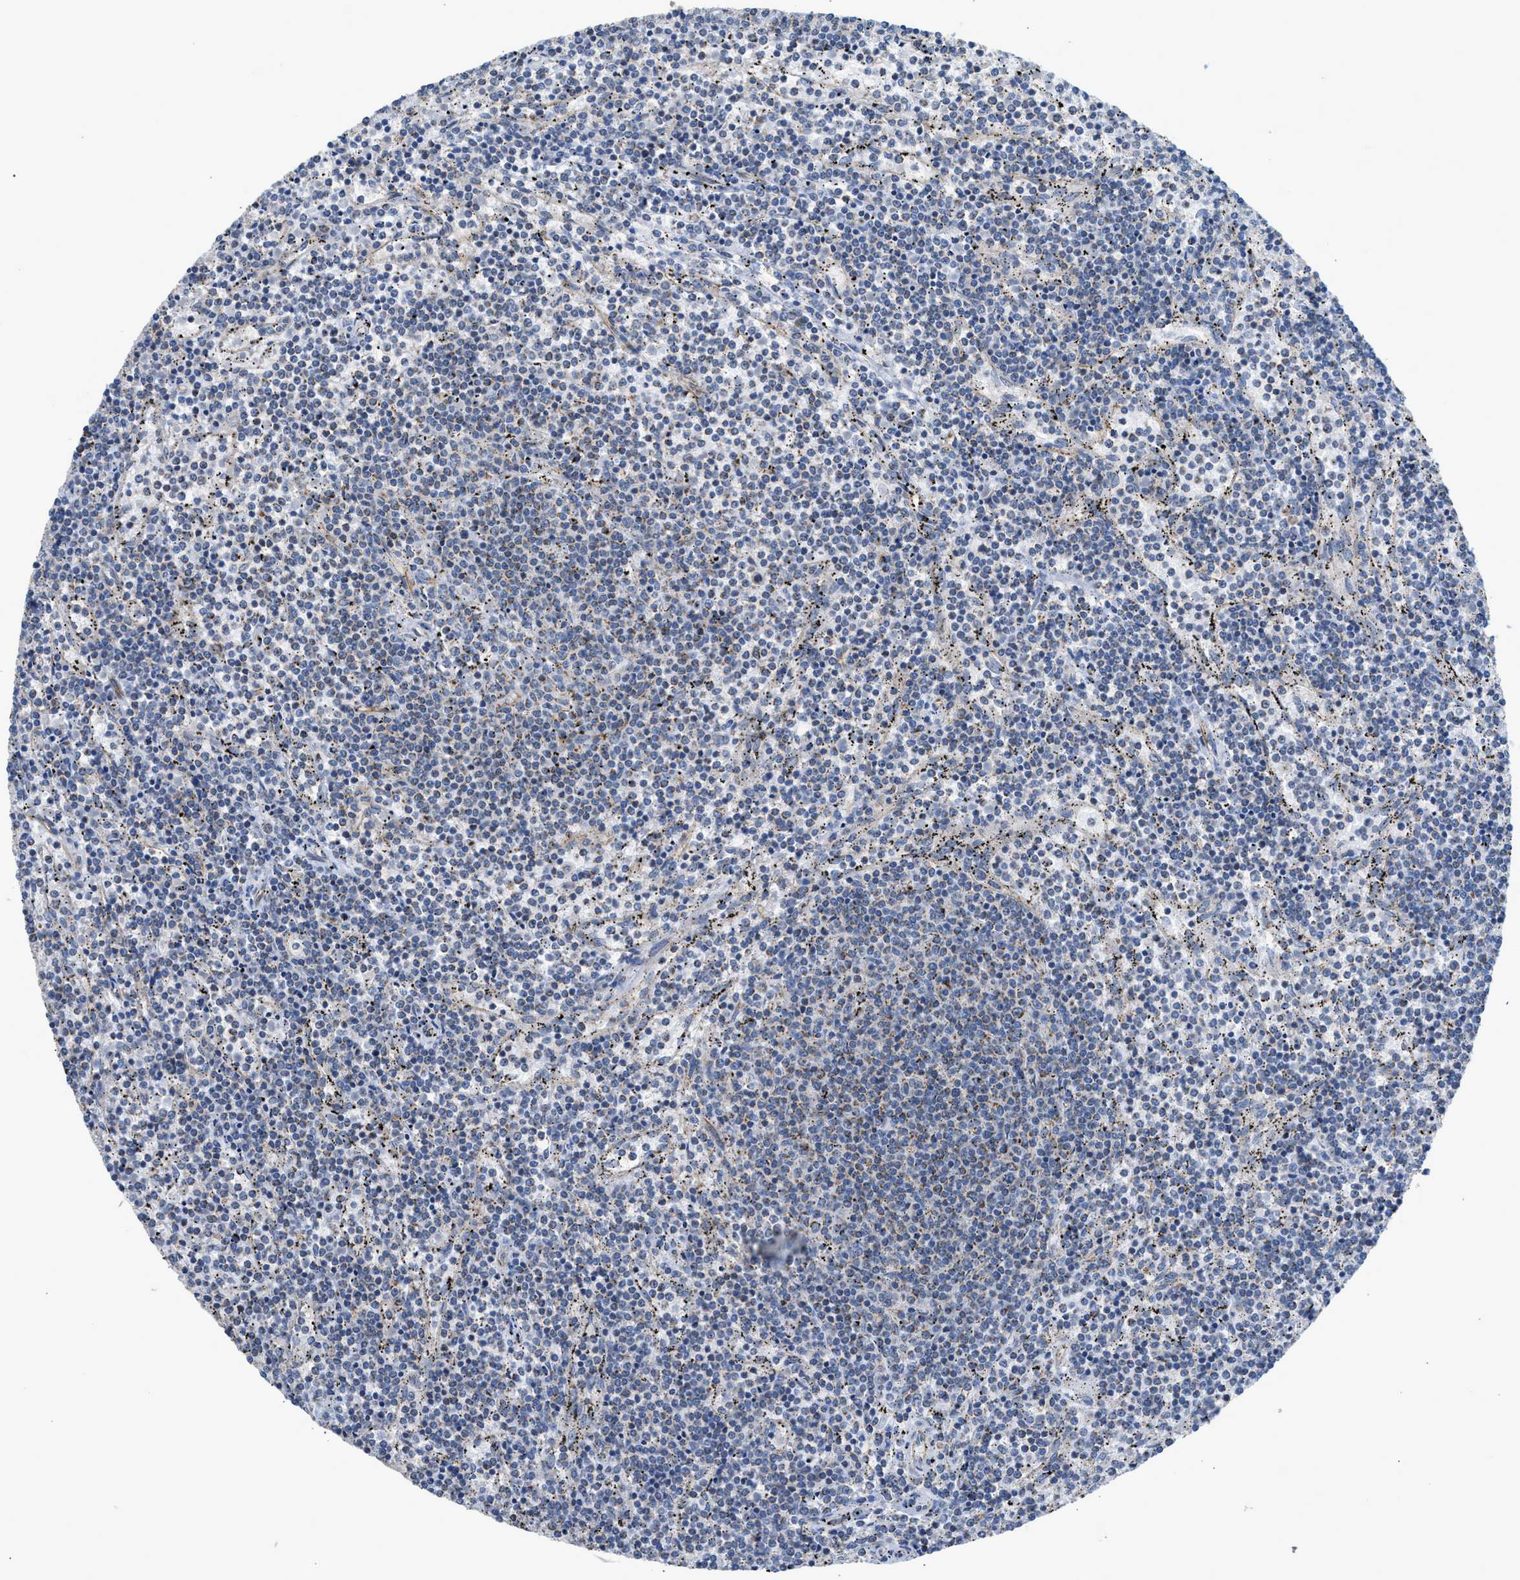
{"staining": {"intensity": "negative", "quantity": "none", "location": "none"}, "tissue": "lymphoma", "cell_type": "Tumor cells", "image_type": "cancer", "snomed": [{"axis": "morphology", "description": "Malignant lymphoma, non-Hodgkin's type, Low grade"}, {"axis": "topography", "description": "Spleen"}], "caption": "There is no significant staining in tumor cells of lymphoma. (DAB IHC visualized using brightfield microscopy, high magnification).", "gene": "GOT2", "patient": {"sex": "female", "age": 50}}